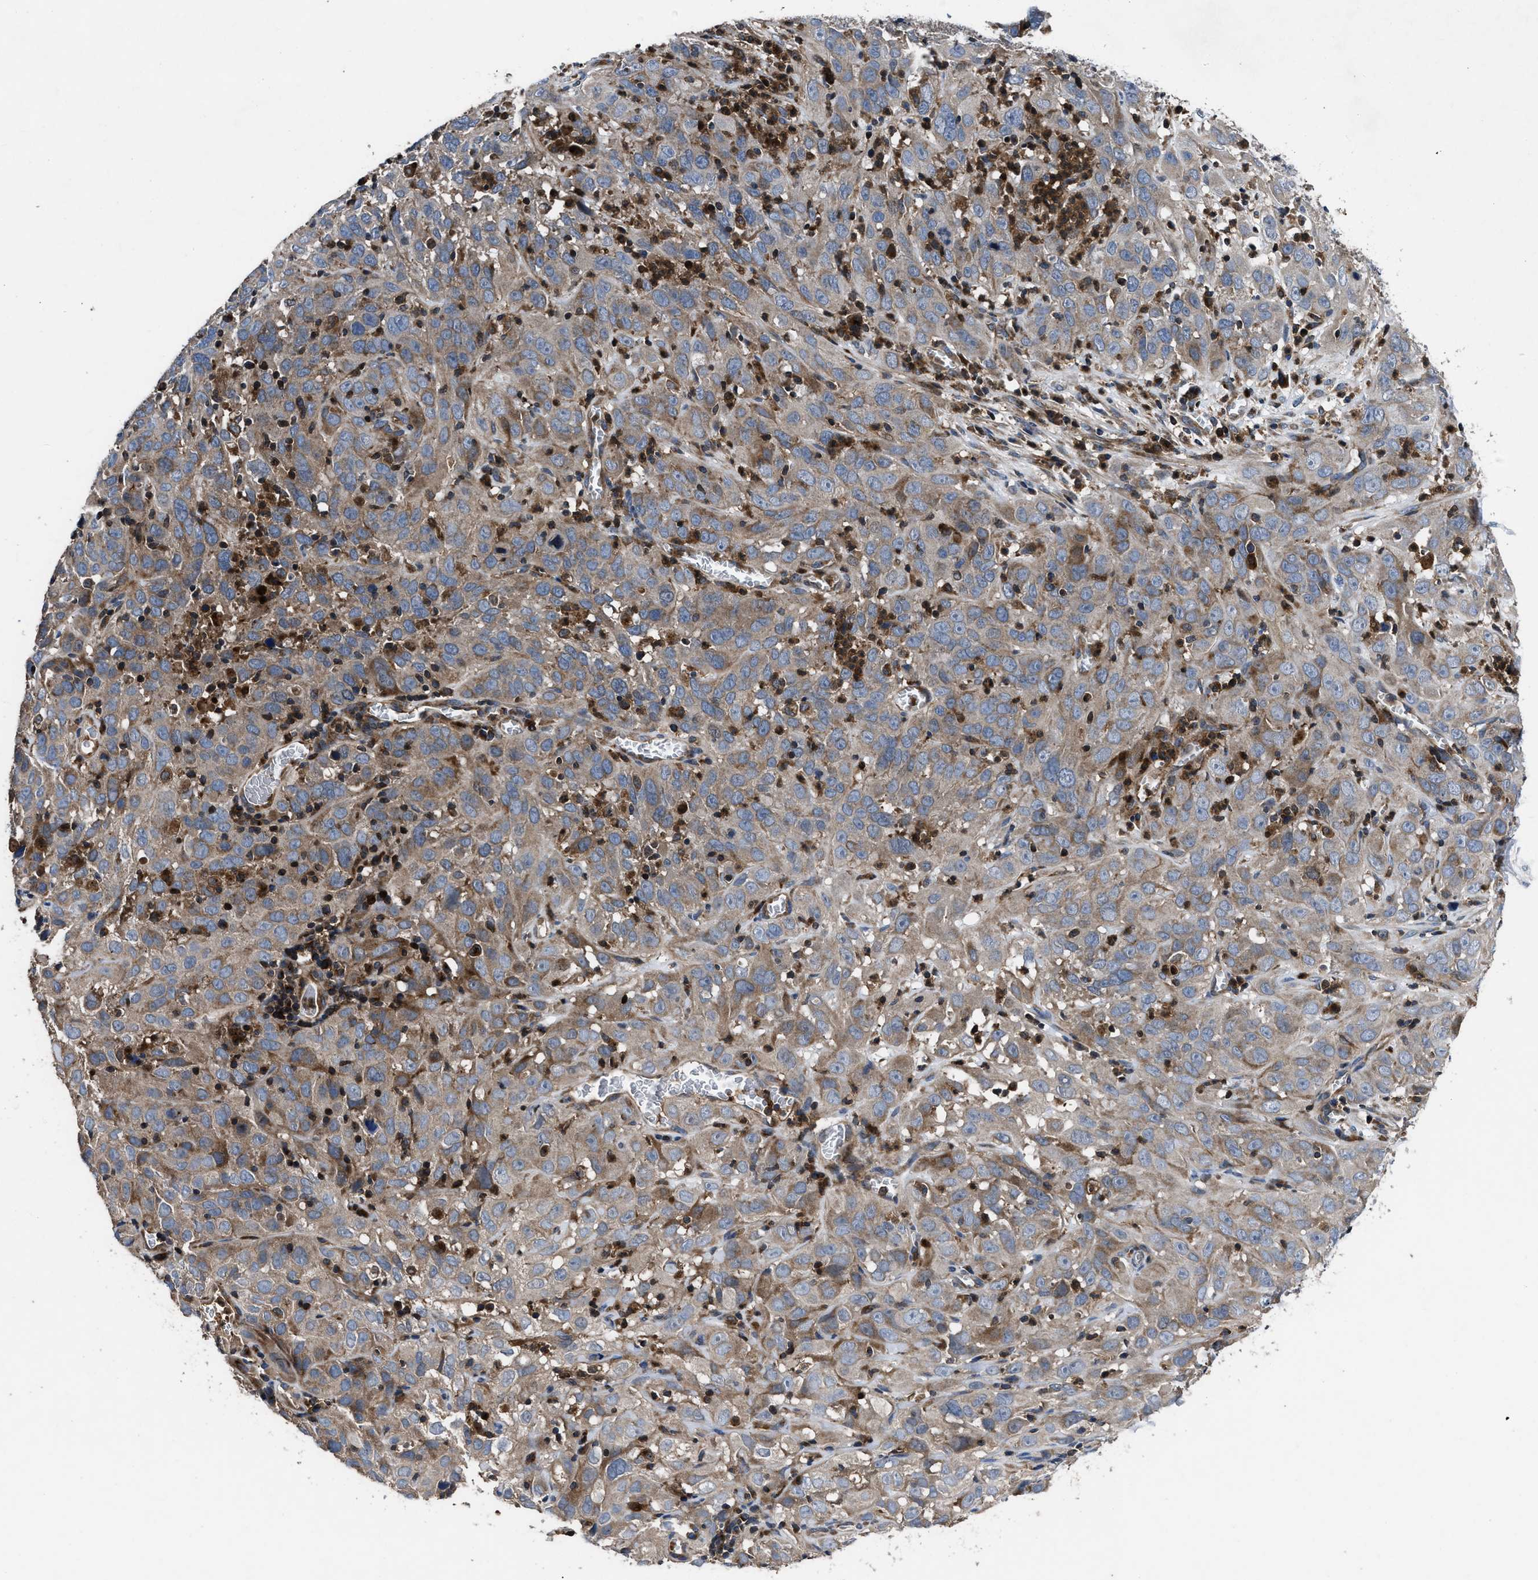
{"staining": {"intensity": "moderate", "quantity": "25%-75%", "location": "cytoplasmic/membranous"}, "tissue": "cervical cancer", "cell_type": "Tumor cells", "image_type": "cancer", "snomed": [{"axis": "morphology", "description": "Squamous cell carcinoma, NOS"}, {"axis": "topography", "description": "Cervix"}], "caption": "Moderate cytoplasmic/membranous staining for a protein is identified in approximately 25%-75% of tumor cells of cervical cancer using immunohistochemistry (IHC).", "gene": "YBEY", "patient": {"sex": "female", "age": 32}}